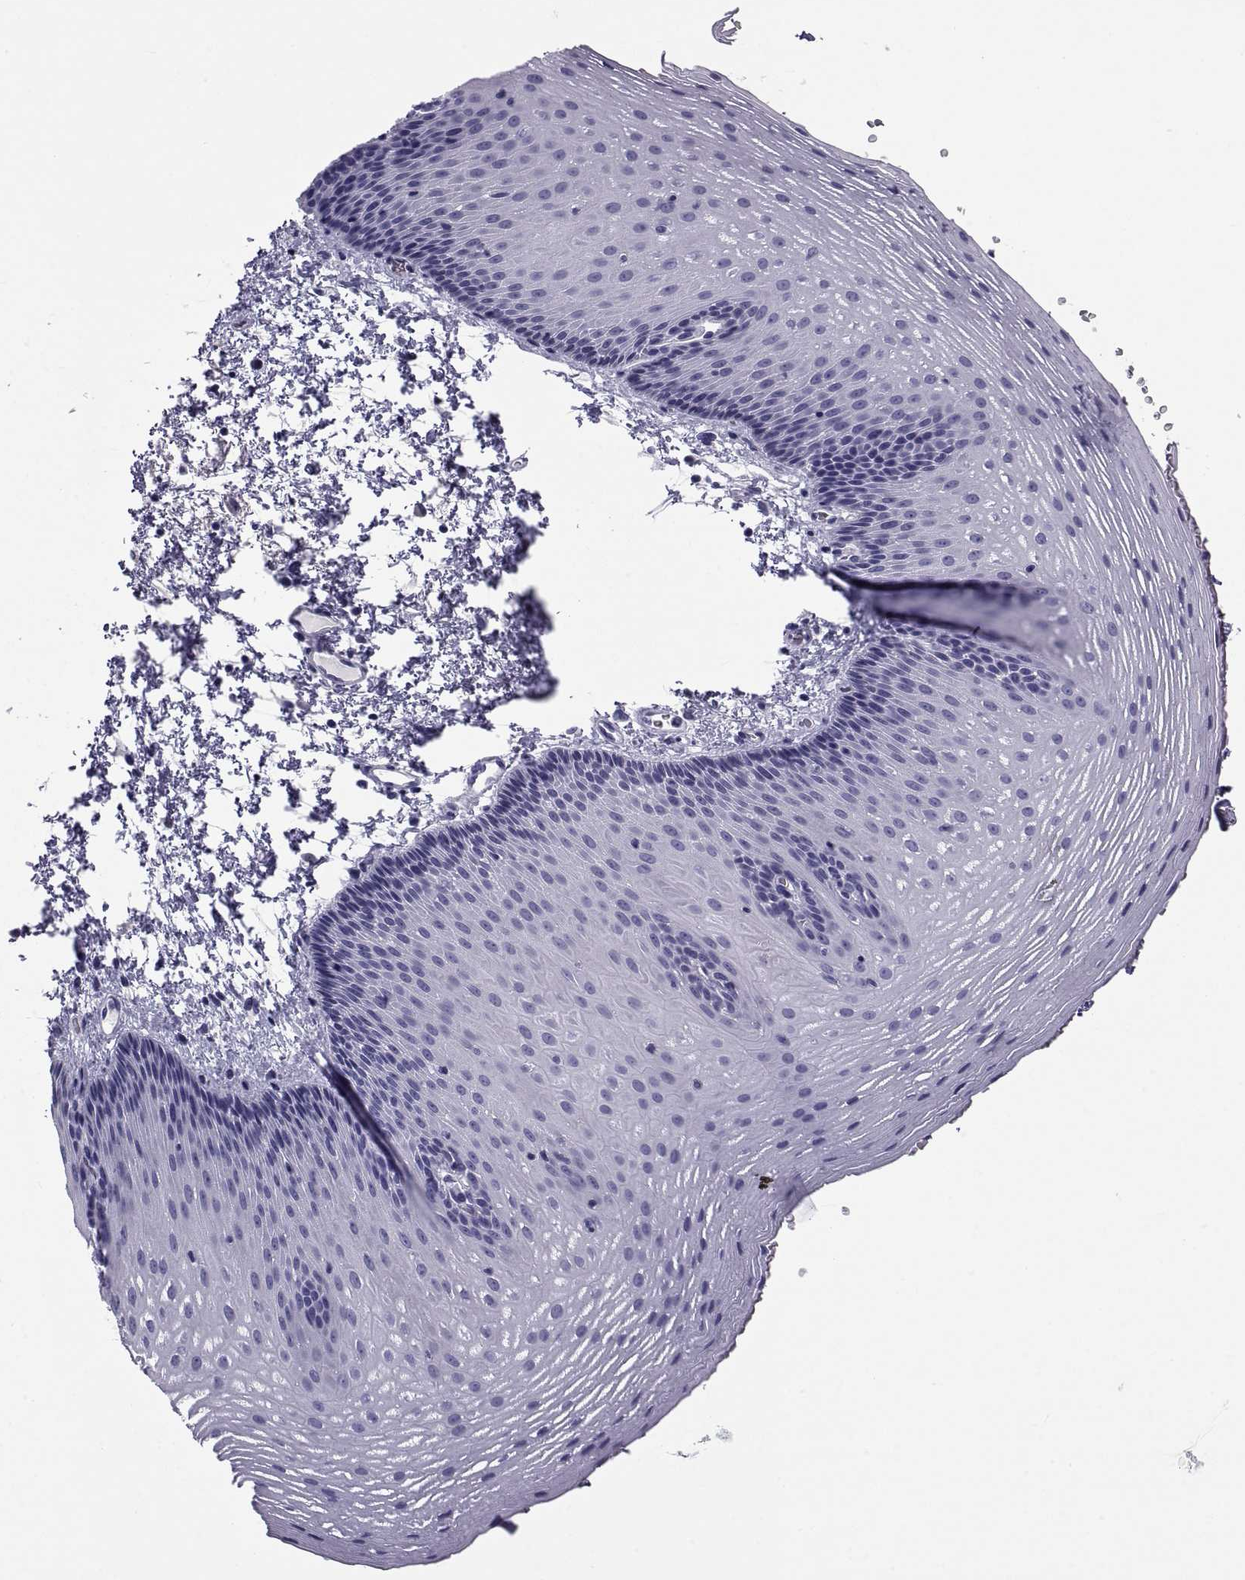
{"staining": {"intensity": "negative", "quantity": "none", "location": "none"}, "tissue": "esophagus", "cell_type": "Squamous epithelial cells", "image_type": "normal", "snomed": [{"axis": "morphology", "description": "Normal tissue, NOS"}, {"axis": "topography", "description": "Esophagus"}], "caption": "DAB (3,3'-diaminobenzidine) immunohistochemical staining of benign human esophagus exhibits no significant positivity in squamous epithelial cells.", "gene": "NPTX2", "patient": {"sex": "male", "age": 76}}